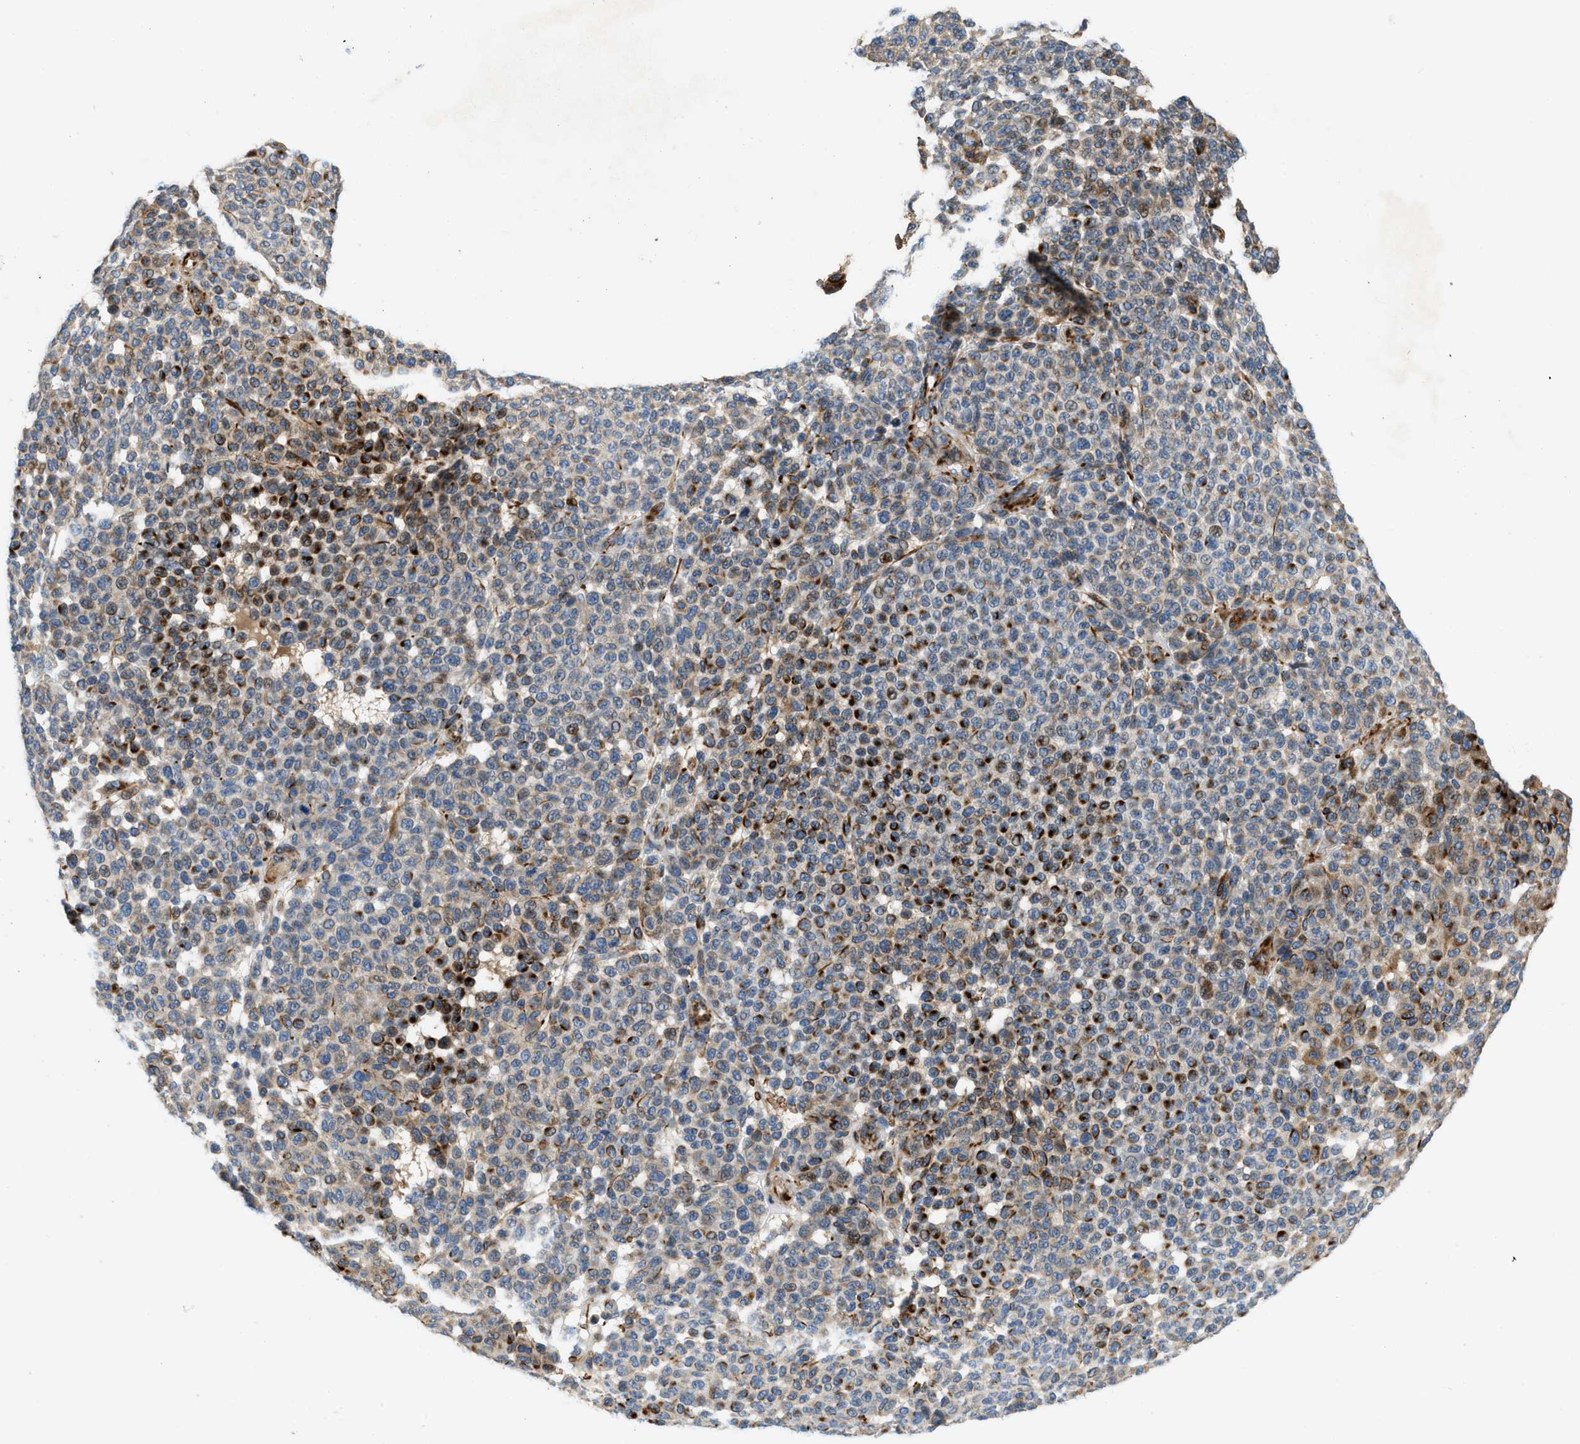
{"staining": {"intensity": "weak", "quantity": "25%-75%", "location": "cytoplasmic/membranous"}, "tissue": "melanoma", "cell_type": "Tumor cells", "image_type": "cancer", "snomed": [{"axis": "morphology", "description": "Malignant melanoma, NOS"}, {"axis": "topography", "description": "Skin"}], "caption": "Immunohistochemical staining of melanoma demonstrates weak cytoplasmic/membranous protein positivity in approximately 25%-75% of tumor cells.", "gene": "ZNF831", "patient": {"sex": "male", "age": 59}}